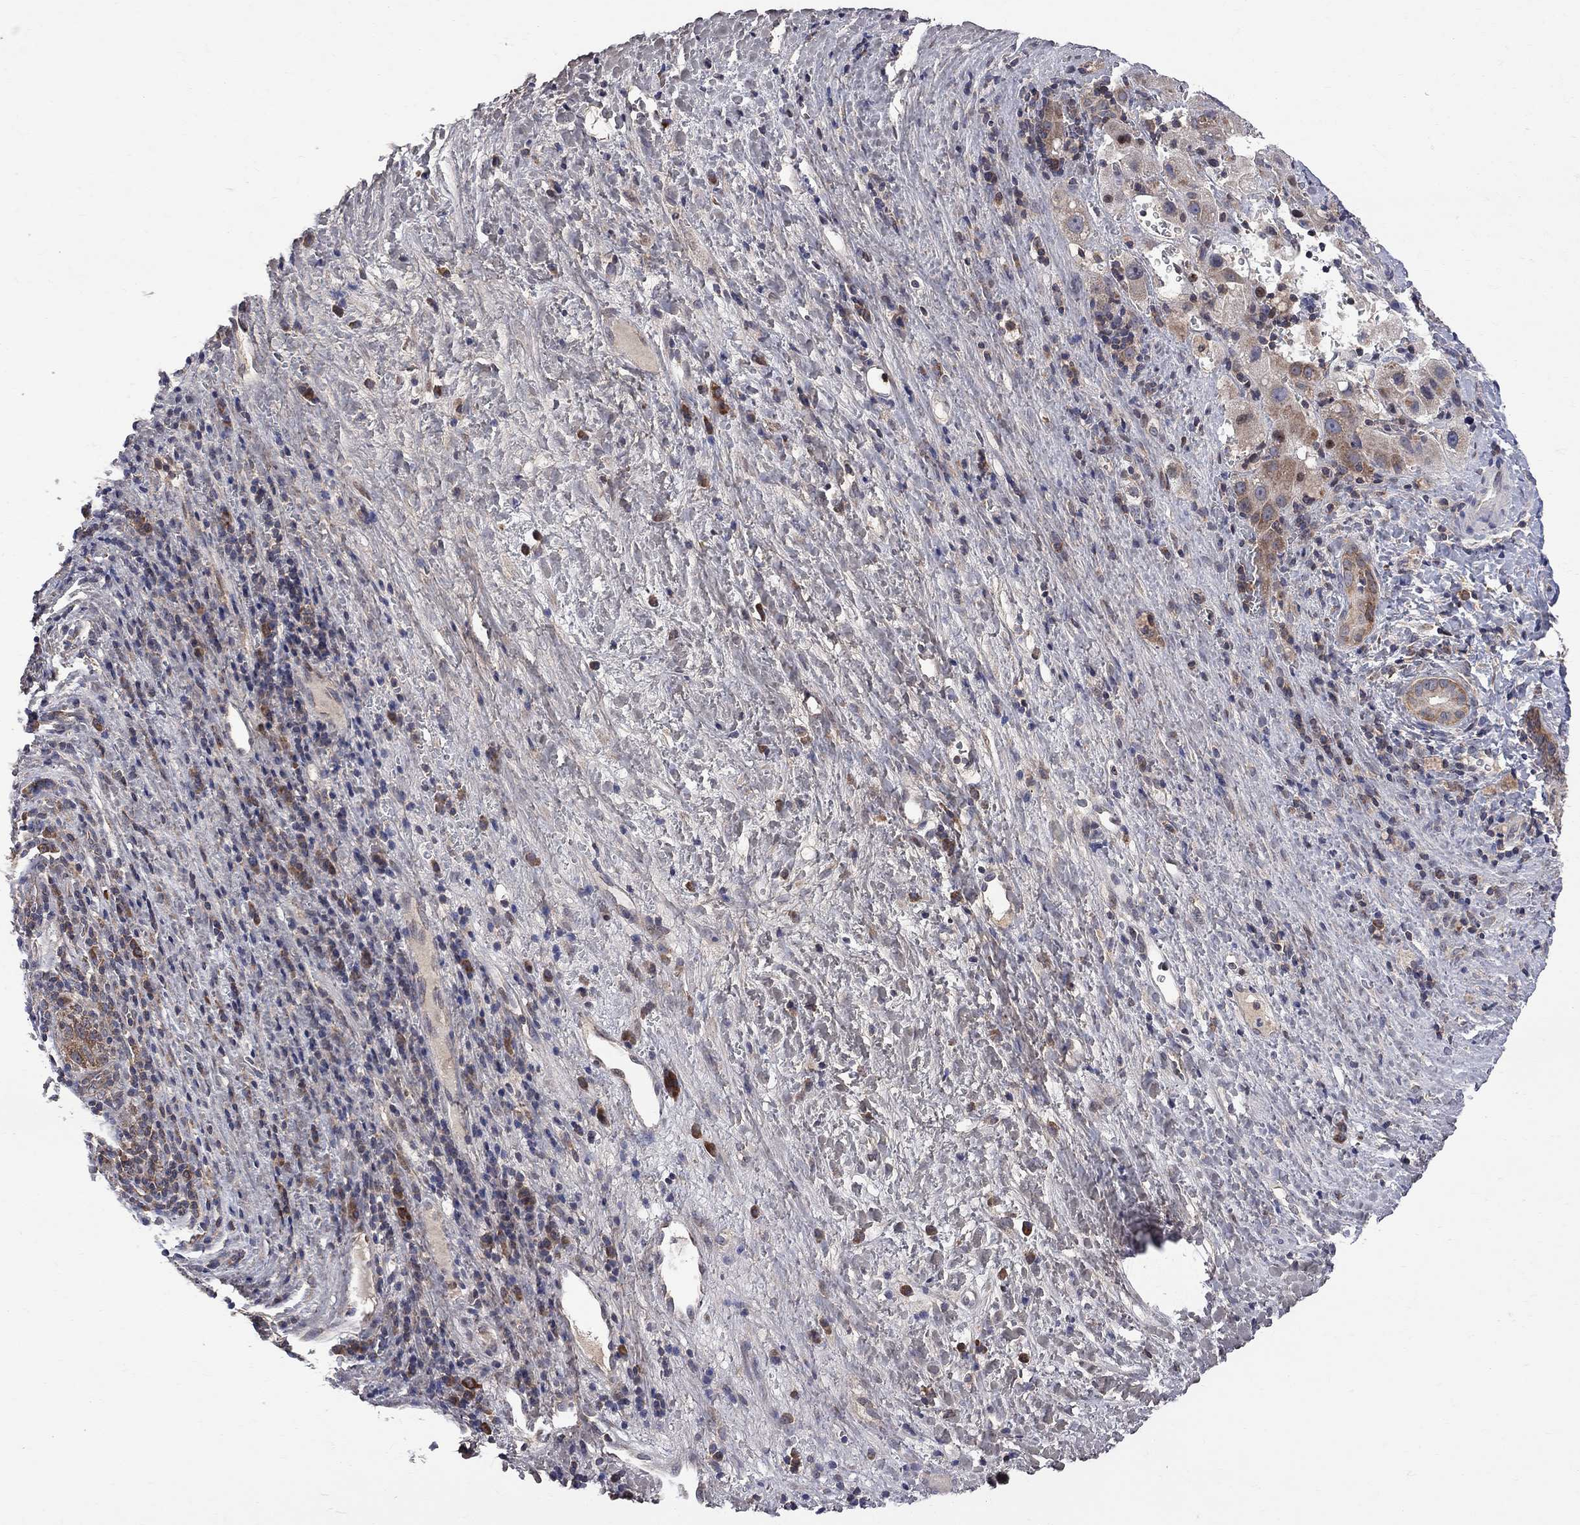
{"staining": {"intensity": "moderate", "quantity": ">75%", "location": "cytoplasmic/membranous"}, "tissue": "liver cancer", "cell_type": "Tumor cells", "image_type": "cancer", "snomed": [{"axis": "morphology", "description": "Carcinoma, Hepatocellular, NOS"}, {"axis": "topography", "description": "Liver"}], "caption": "Protein staining of liver hepatocellular carcinoma tissue reveals moderate cytoplasmic/membranous expression in about >75% of tumor cells. Using DAB (brown) and hematoxylin (blue) stains, captured at high magnification using brightfield microscopy.", "gene": "CNOT11", "patient": {"sex": "female", "age": 60}}